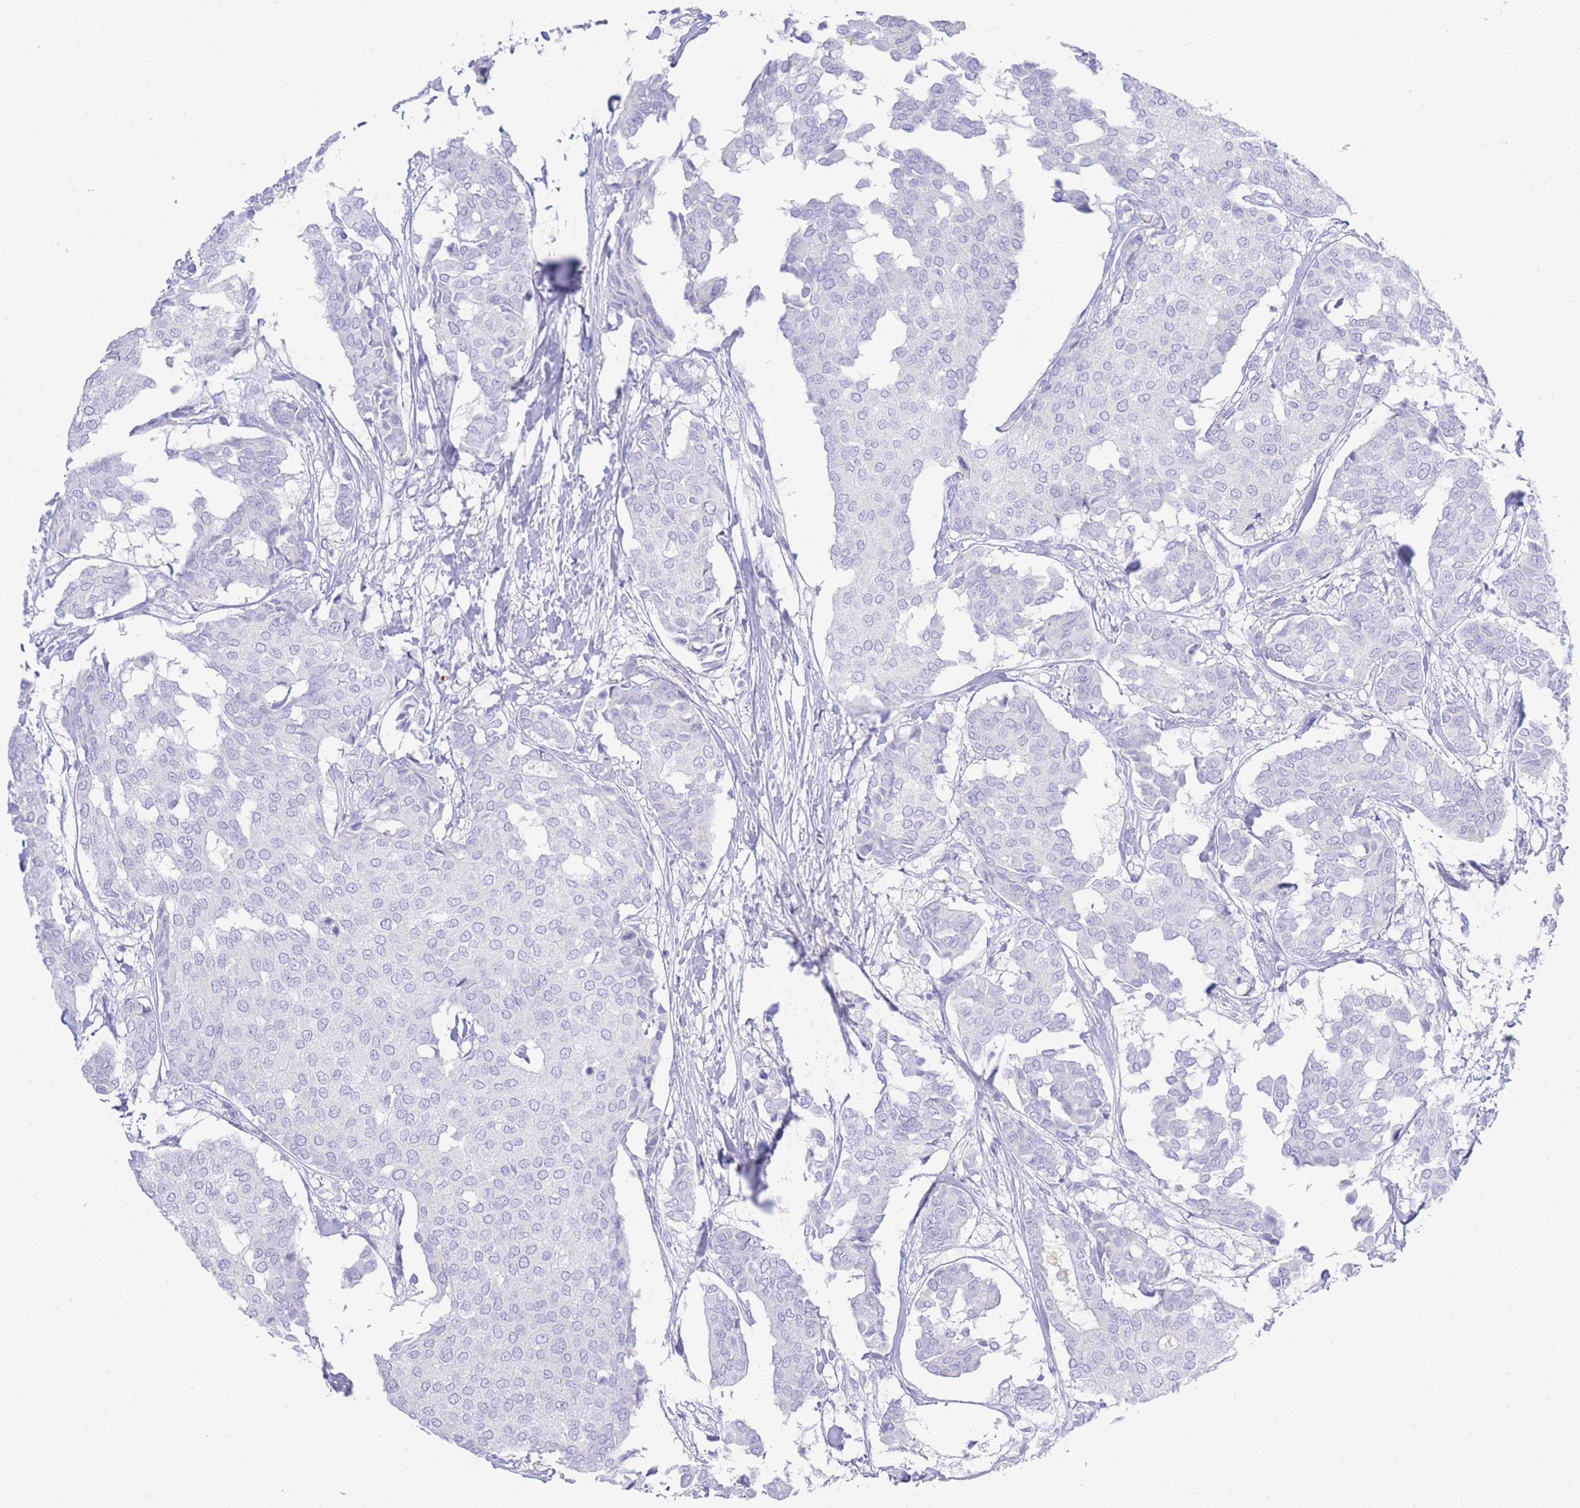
{"staining": {"intensity": "negative", "quantity": "none", "location": "none"}, "tissue": "breast cancer", "cell_type": "Tumor cells", "image_type": "cancer", "snomed": [{"axis": "morphology", "description": "Duct carcinoma"}, {"axis": "topography", "description": "Breast"}], "caption": "DAB (3,3'-diaminobenzidine) immunohistochemical staining of breast cancer (intraductal carcinoma) exhibits no significant expression in tumor cells. (Brightfield microscopy of DAB immunohistochemistry at high magnification).", "gene": "LRRC37A", "patient": {"sex": "female", "age": 75}}